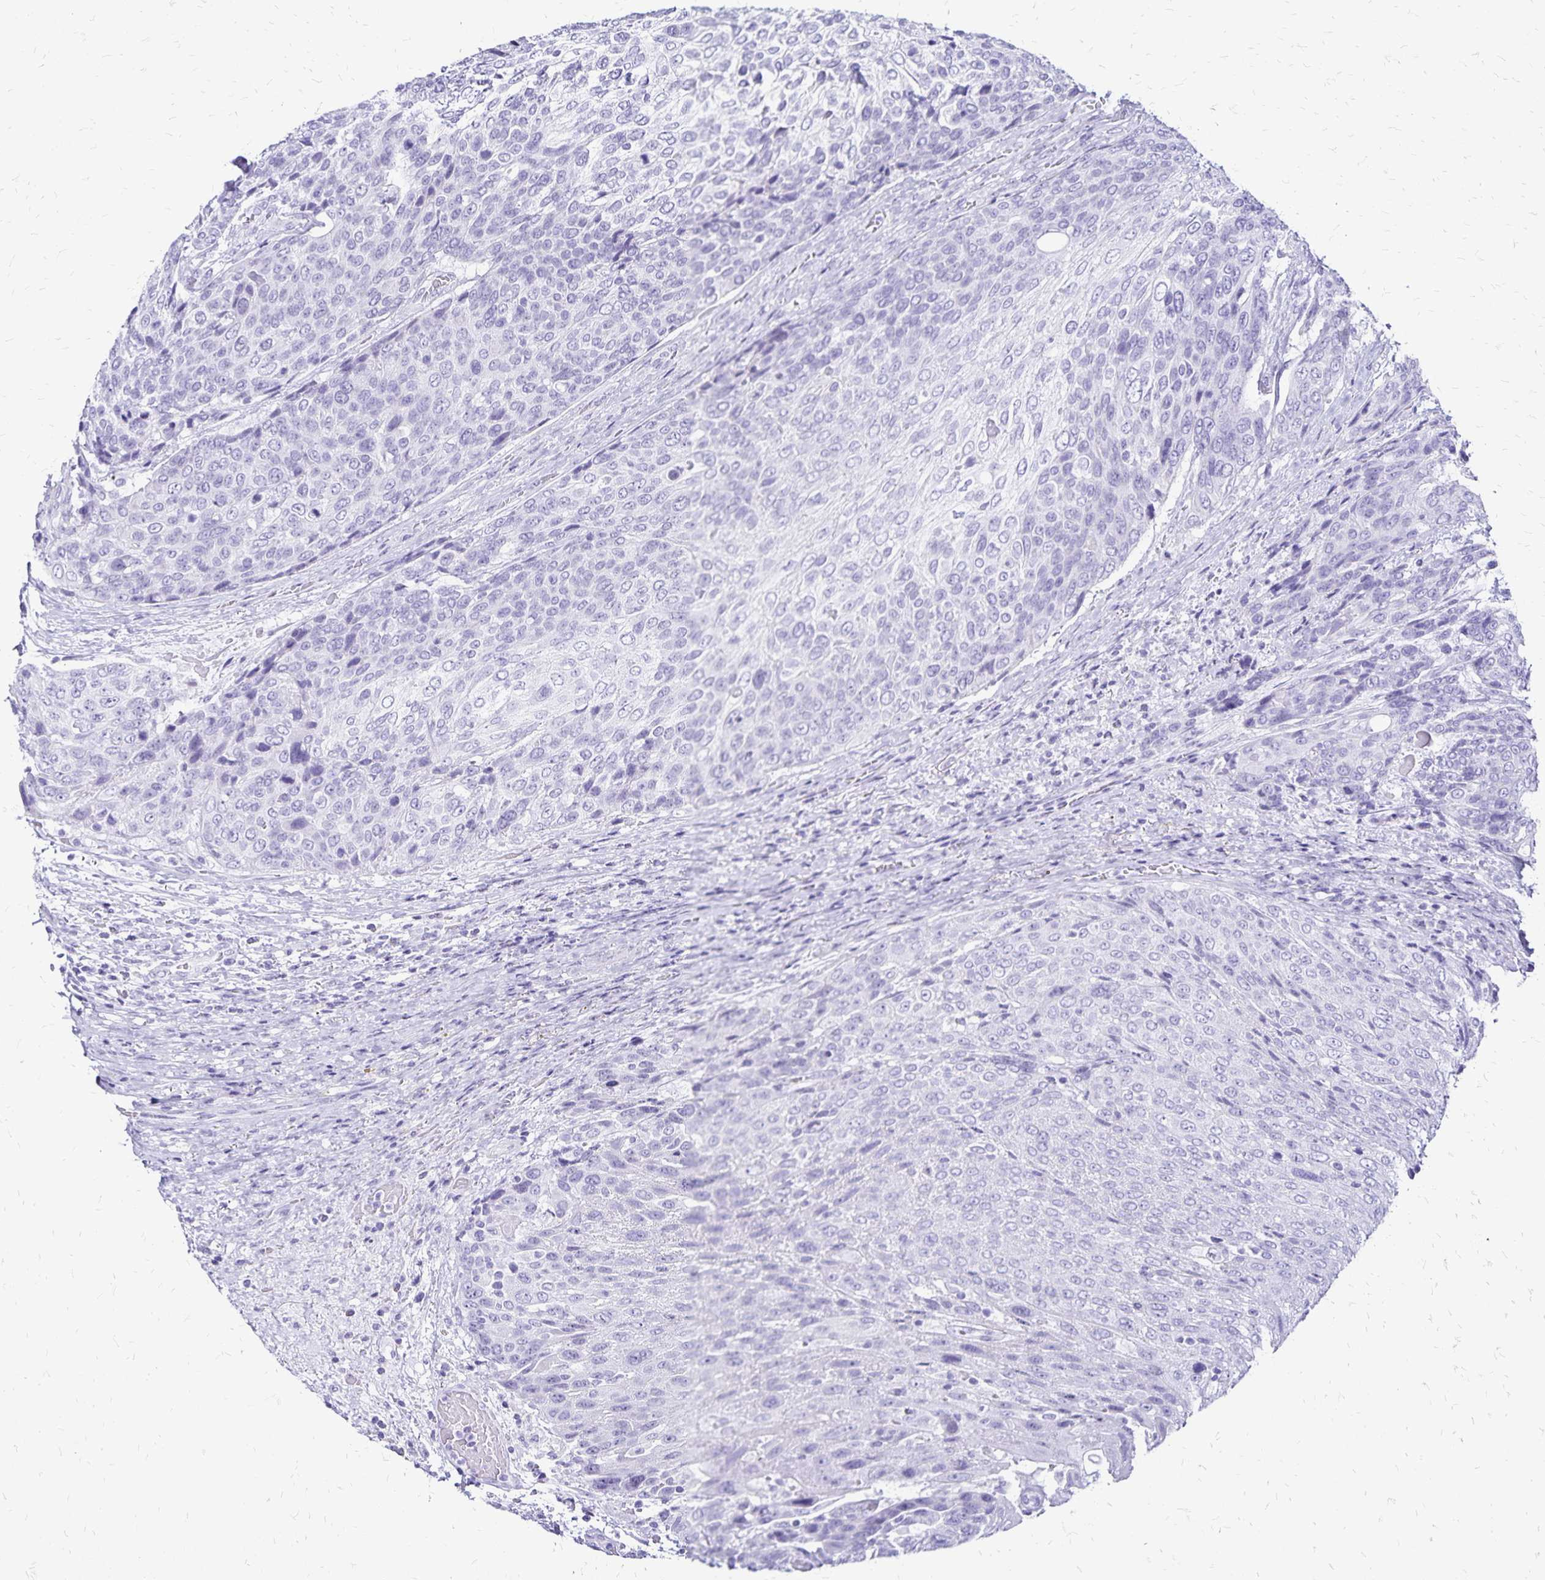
{"staining": {"intensity": "negative", "quantity": "none", "location": "none"}, "tissue": "urothelial cancer", "cell_type": "Tumor cells", "image_type": "cancer", "snomed": [{"axis": "morphology", "description": "Urothelial carcinoma, High grade"}, {"axis": "topography", "description": "Urinary bladder"}], "caption": "This is an IHC image of urothelial cancer. There is no staining in tumor cells.", "gene": "LIN28B", "patient": {"sex": "female", "age": 70}}